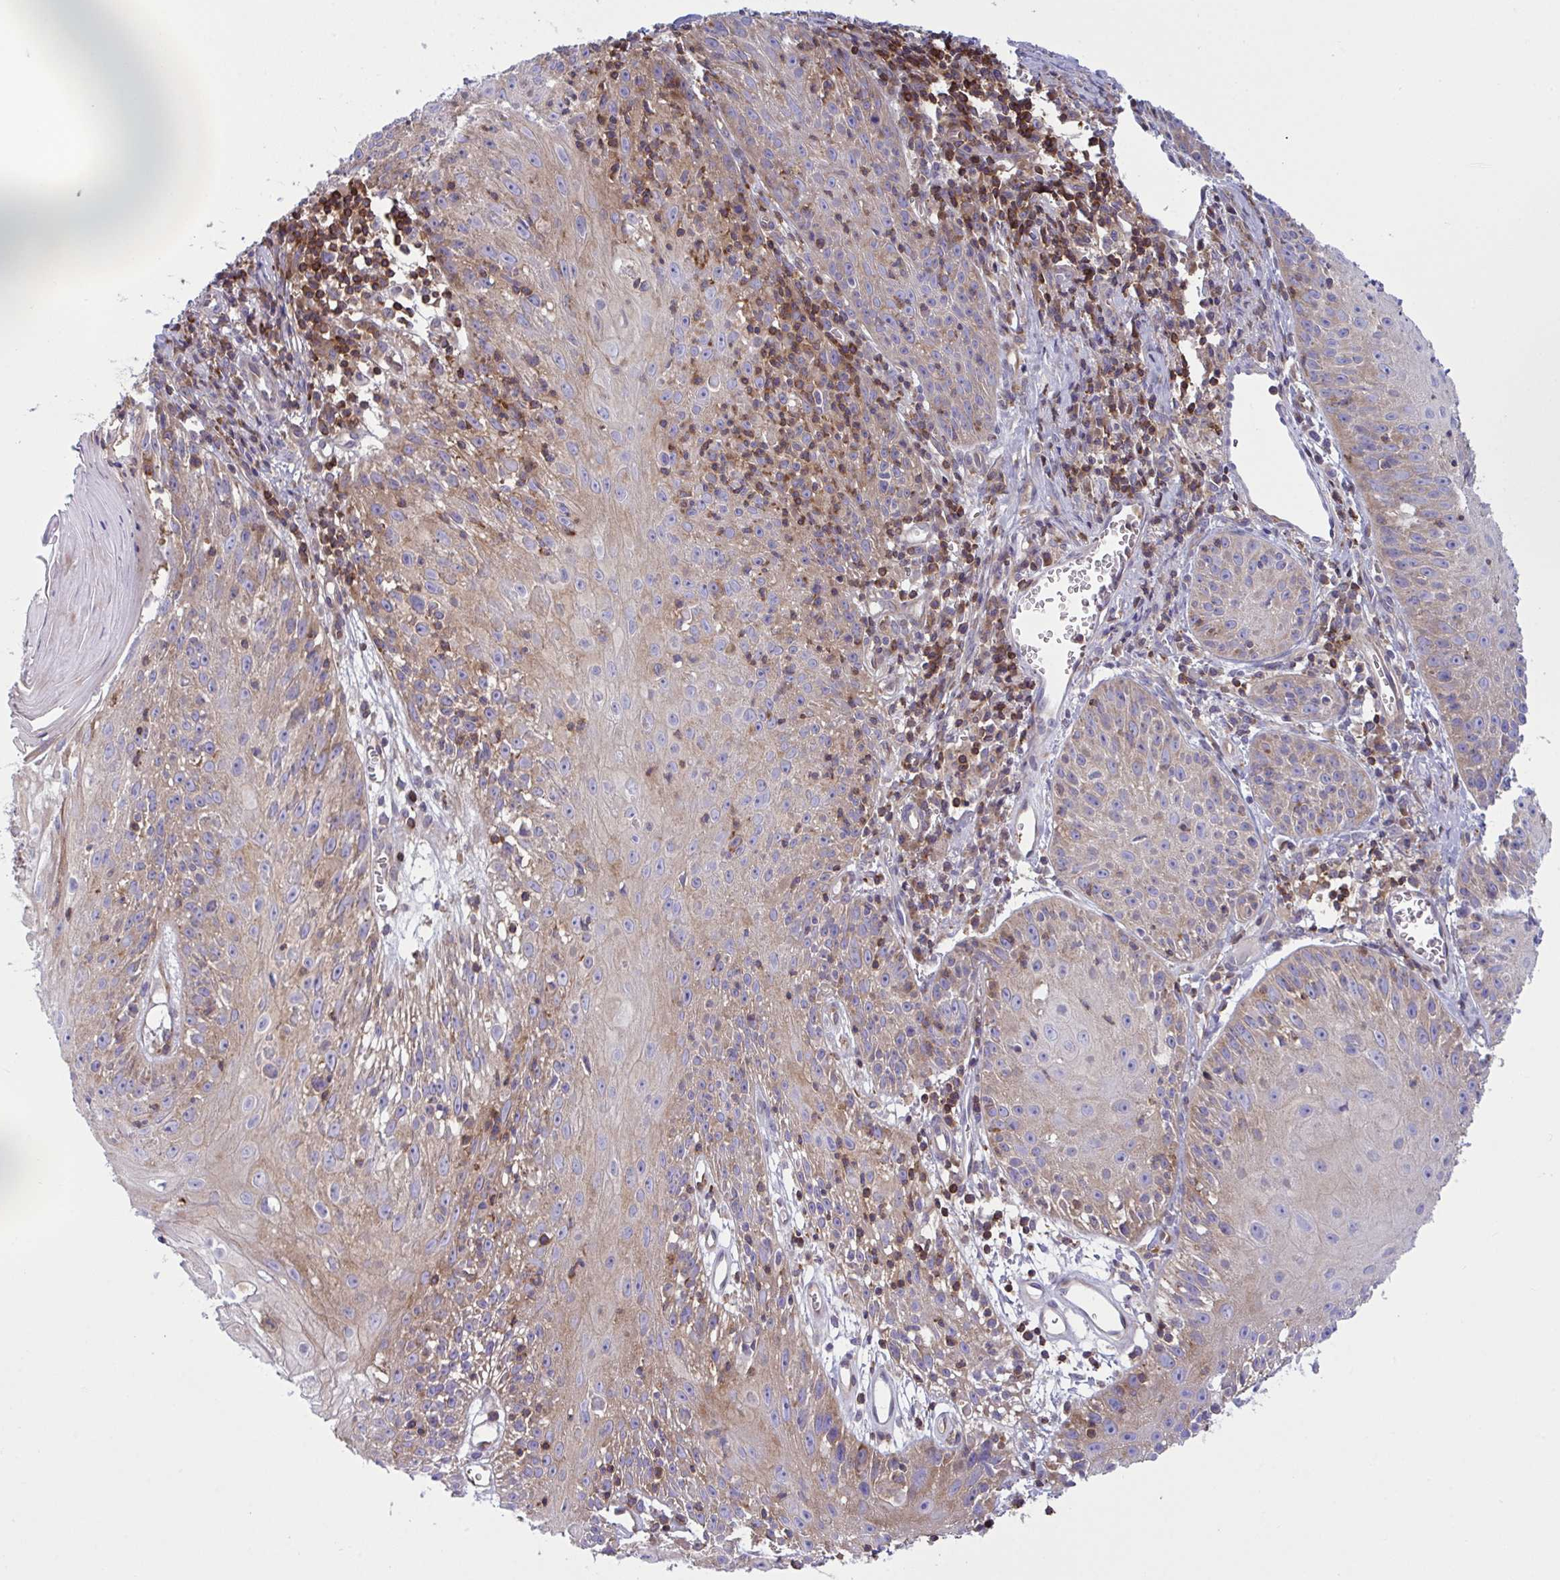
{"staining": {"intensity": "weak", "quantity": "25%-75%", "location": "cytoplasmic/membranous"}, "tissue": "skin cancer", "cell_type": "Tumor cells", "image_type": "cancer", "snomed": [{"axis": "morphology", "description": "Squamous cell carcinoma, NOS"}, {"axis": "topography", "description": "Skin"}, {"axis": "topography", "description": "Vulva"}], "caption": "Protein staining by IHC demonstrates weak cytoplasmic/membranous positivity in approximately 25%-75% of tumor cells in skin cancer. The staining is performed using DAB brown chromogen to label protein expression. The nuclei are counter-stained blue using hematoxylin.", "gene": "TSC22D3", "patient": {"sex": "female", "age": 76}}